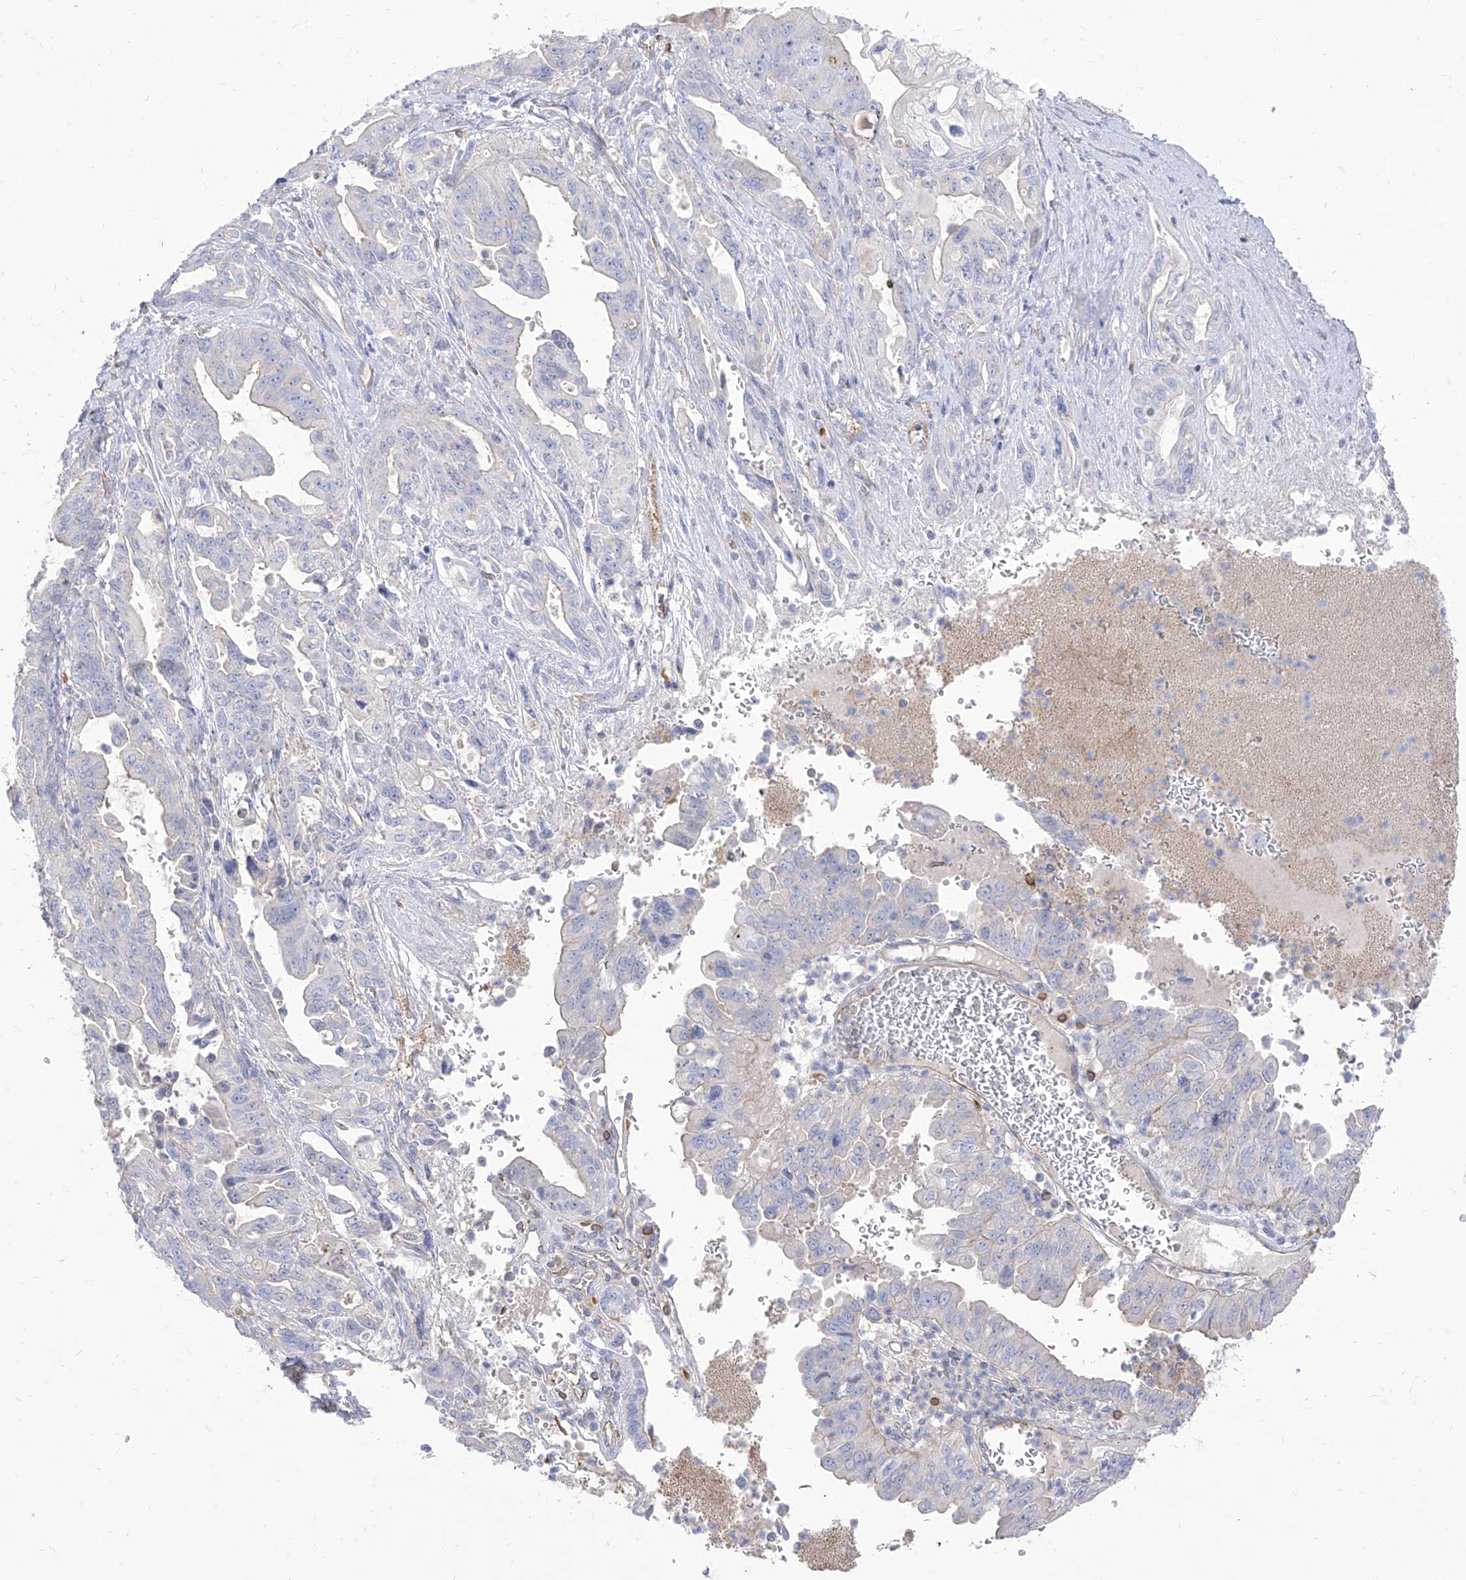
{"staining": {"intensity": "negative", "quantity": "none", "location": "none"}, "tissue": "pancreatic cancer", "cell_type": "Tumor cells", "image_type": "cancer", "snomed": [{"axis": "morphology", "description": "Adenocarcinoma, NOS"}, {"axis": "topography", "description": "Pancreas"}], "caption": "The image reveals no significant expression in tumor cells of pancreatic cancer (adenocarcinoma).", "gene": "C1orf74", "patient": {"sex": "male", "age": 70}}